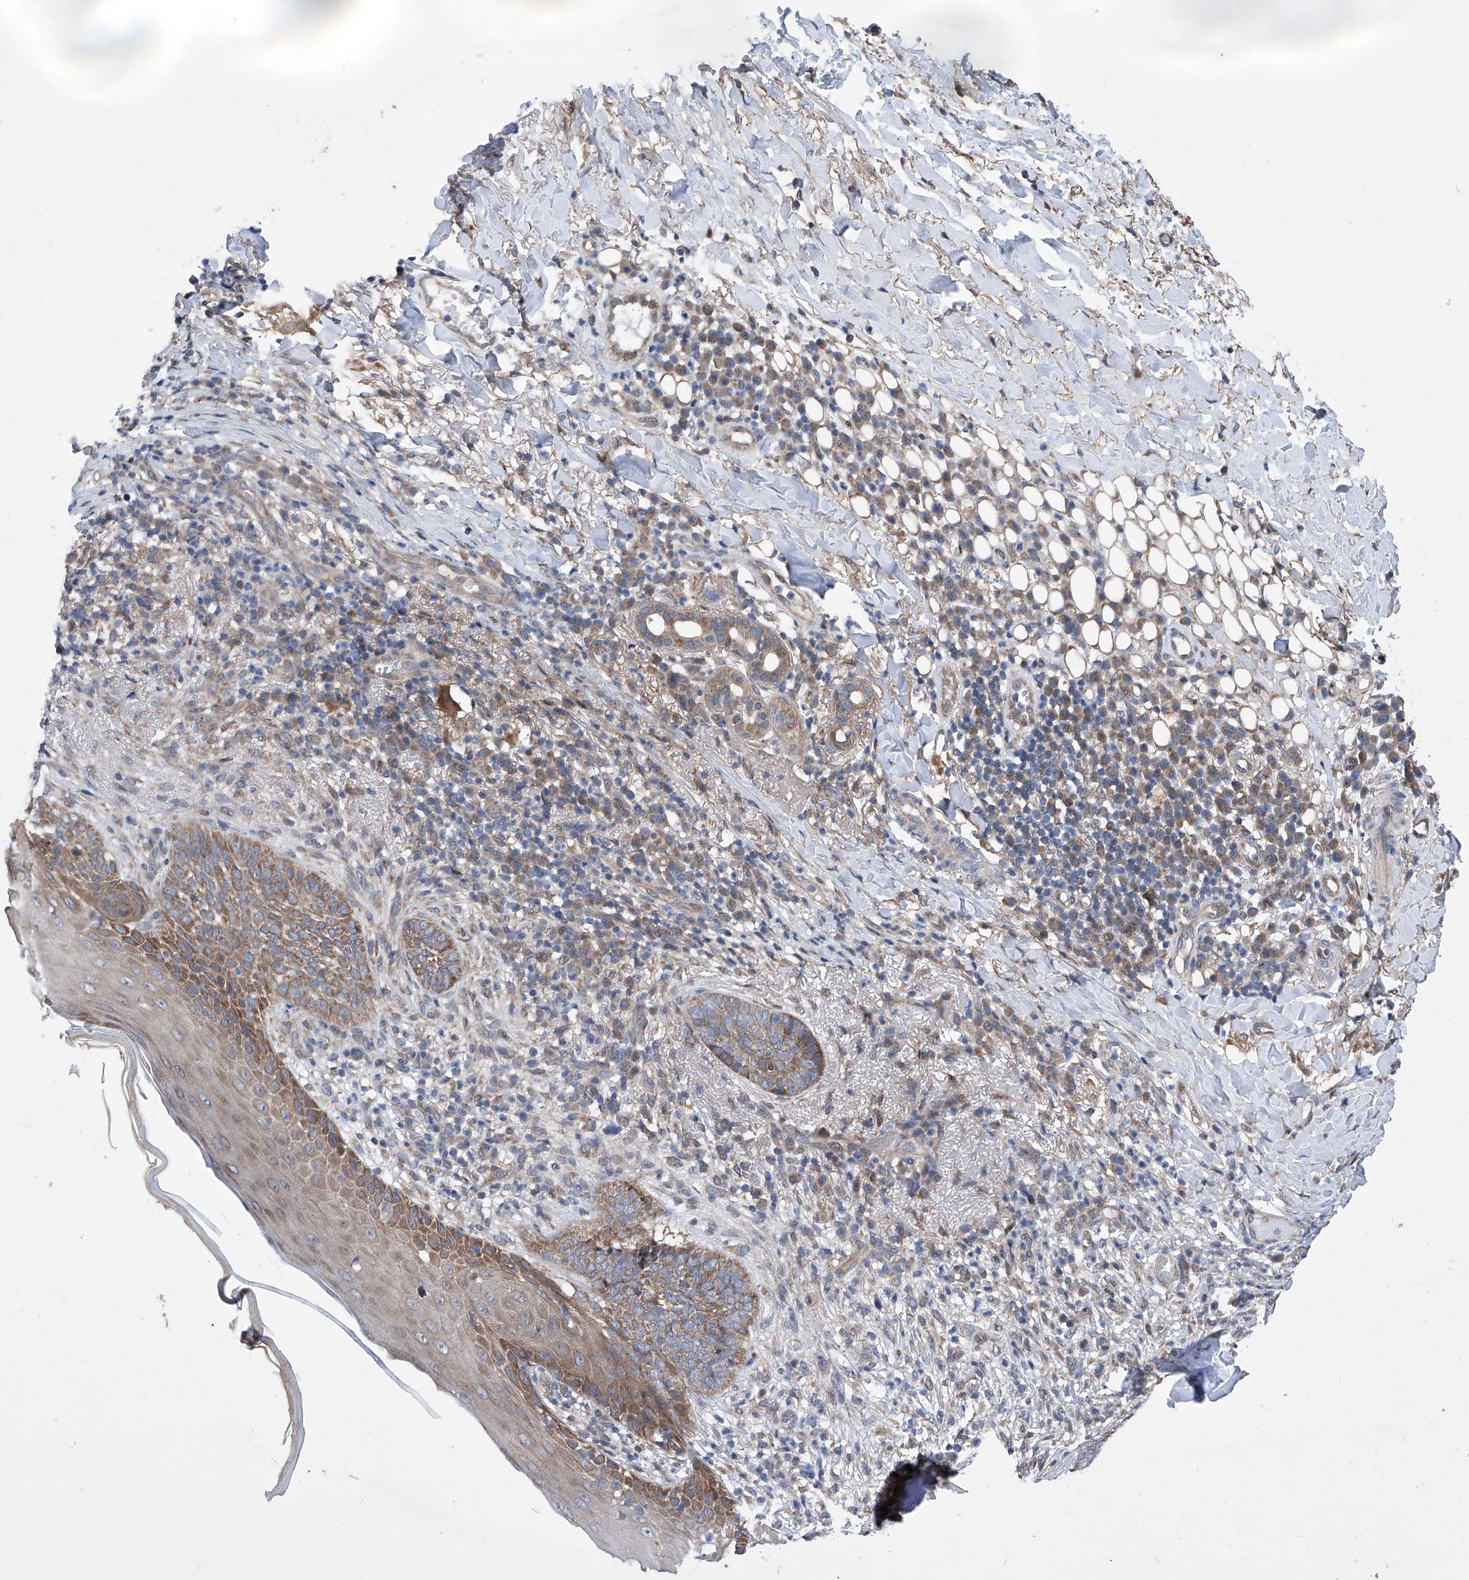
{"staining": {"intensity": "moderate", "quantity": ">75%", "location": "cytoplasmic/membranous"}, "tissue": "skin cancer", "cell_type": "Tumor cells", "image_type": "cancer", "snomed": [{"axis": "morphology", "description": "Basal cell carcinoma"}, {"axis": "topography", "description": "Skin"}], "caption": "About >75% of tumor cells in skin cancer exhibit moderate cytoplasmic/membranous protein positivity as visualized by brown immunohistochemical staining.", "gene": "KTI12", "patient": {"sex": "male", "age": 85}}